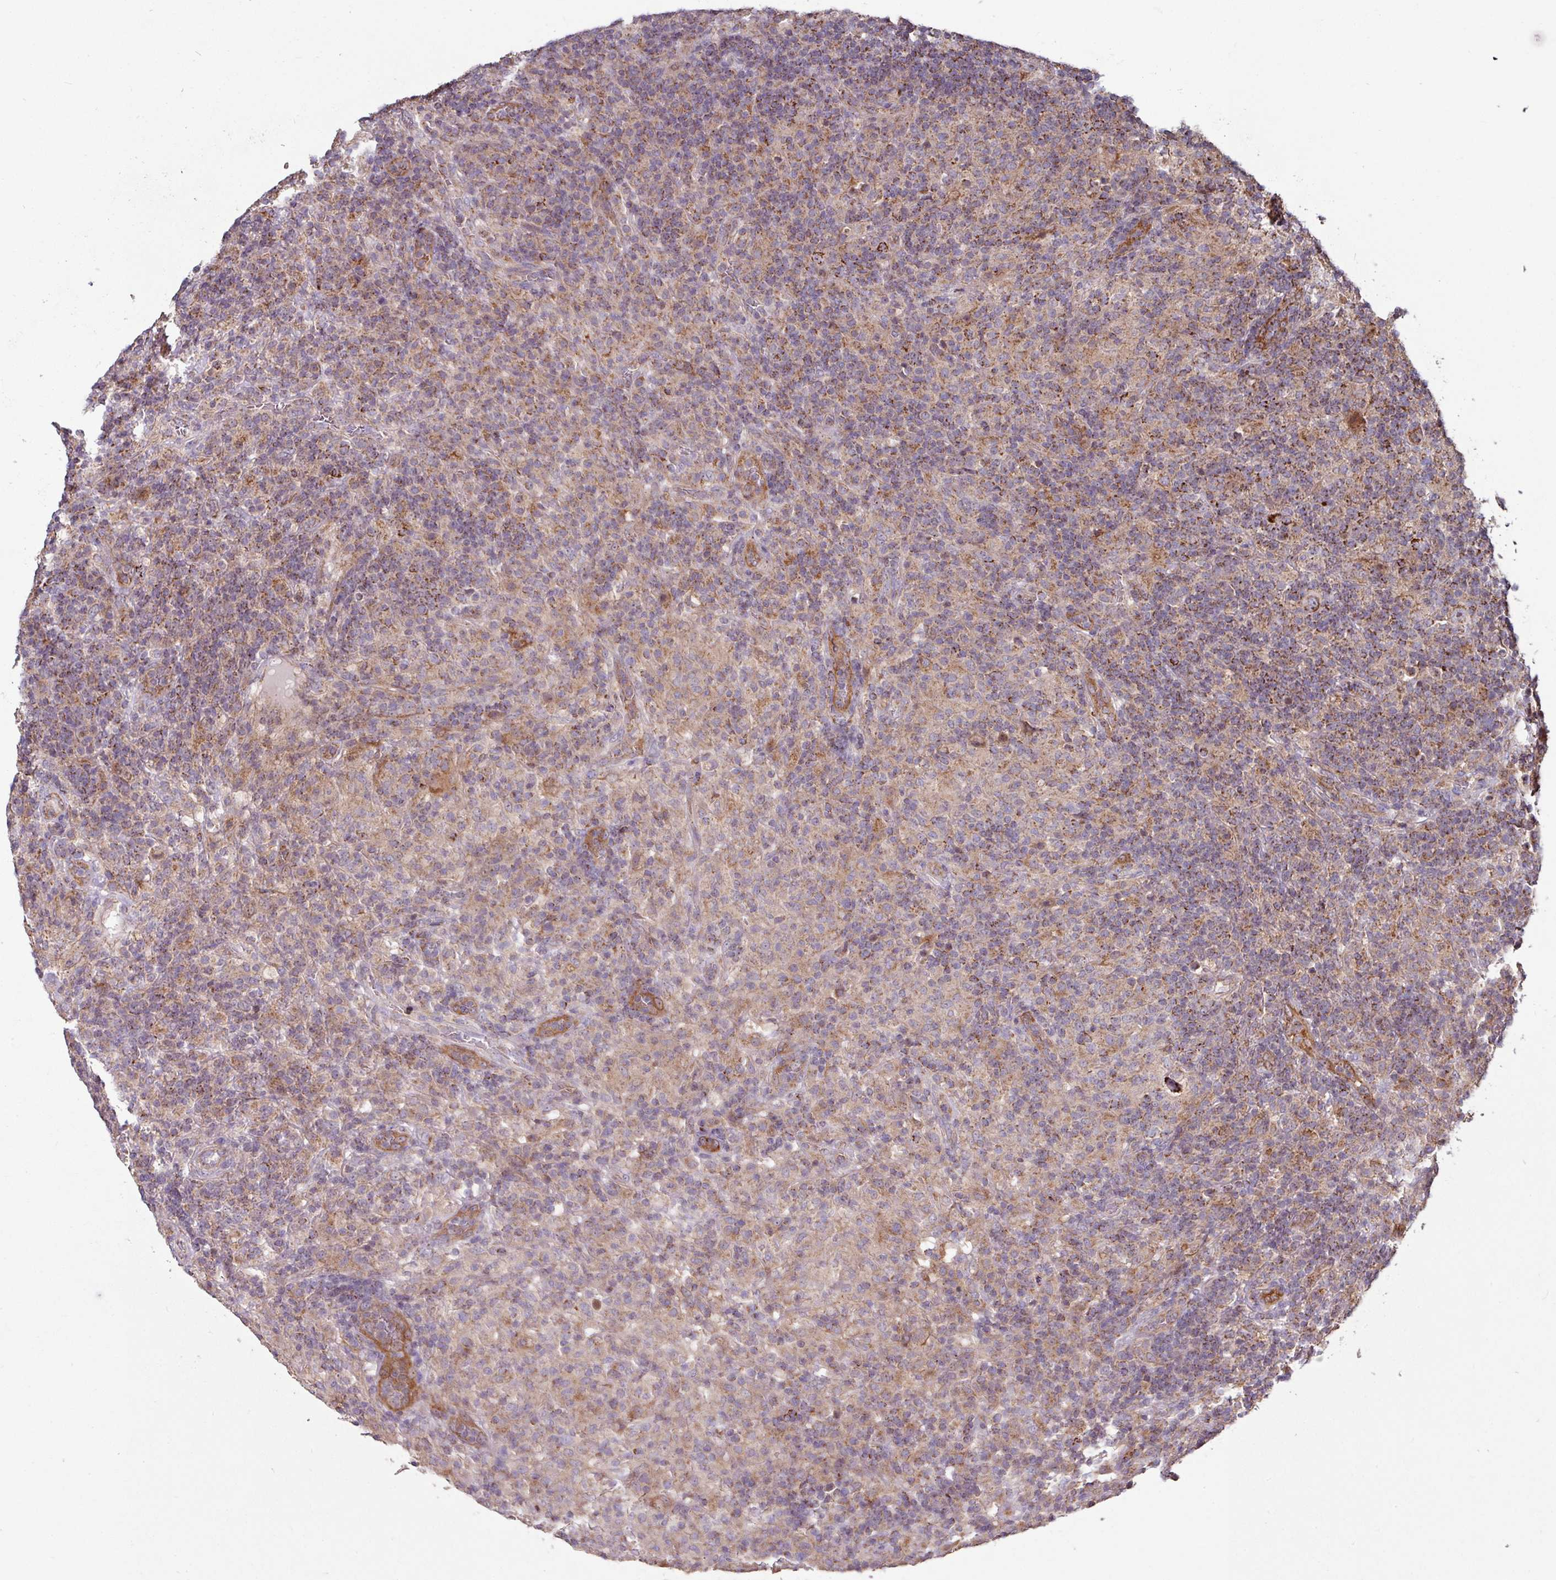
{"staining": {"intensity": "strong", "quantity": "25%-75%", "location": "cytoplasmic/membranous"}, "tissue": "lymphoma", "cell_type": "Tumor cells", "image_type": "cancer", "snomed": [{"axis": "morphology", "description": "Hodgkin's disease, NOS"}, {"axis": "topography", "description": "Lymph node"}], "caption": "DAB immunohistochemical staining of lymphoma displays strong cytoplasmic/membranous protein staining in approximately 25%-75% of tumor cells.", "gene": "OR2D3", "patient": {"sex": "male", "age": 70}}